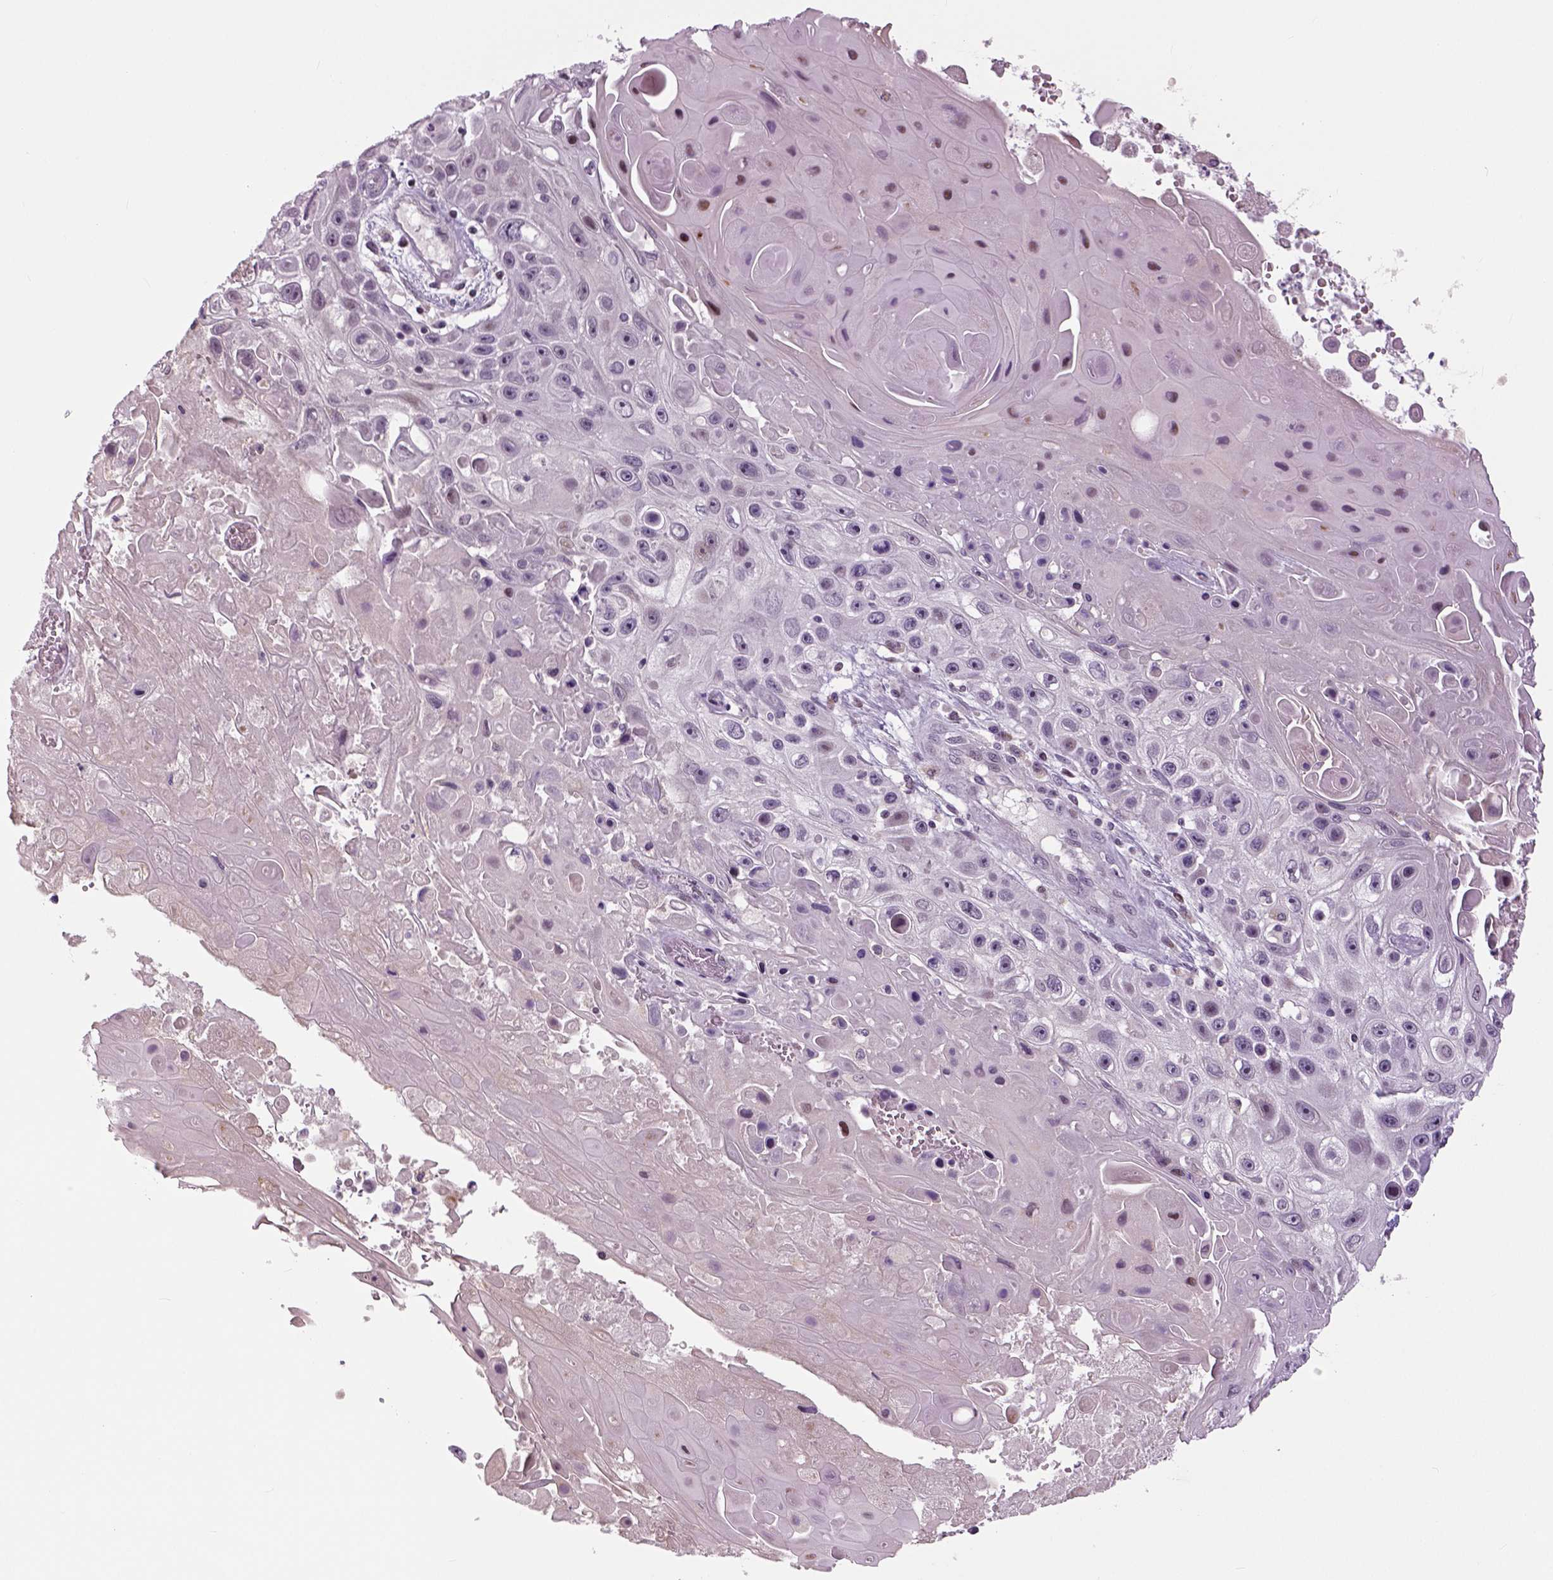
{"staining": {"intensity": "negative", "quantity": "none", "location": "none"}, "tissue": "skin cancer", "cell_type": "Tumor cells", "image_type": "cancer", "snomed": [{"axis": "morphology", "description": "Squamous cell carcinoma, NOS"}, {"axis": "topography", "description": "Skin"}], "caption": "A high-resolution histopathology image shows immunohistochemistry (IHC) staining of skin cancer, which demonstrates no significant positivity in tumor cells.", "gene": "NECAB1", "patient": {"sex": "male", "age": 82}}